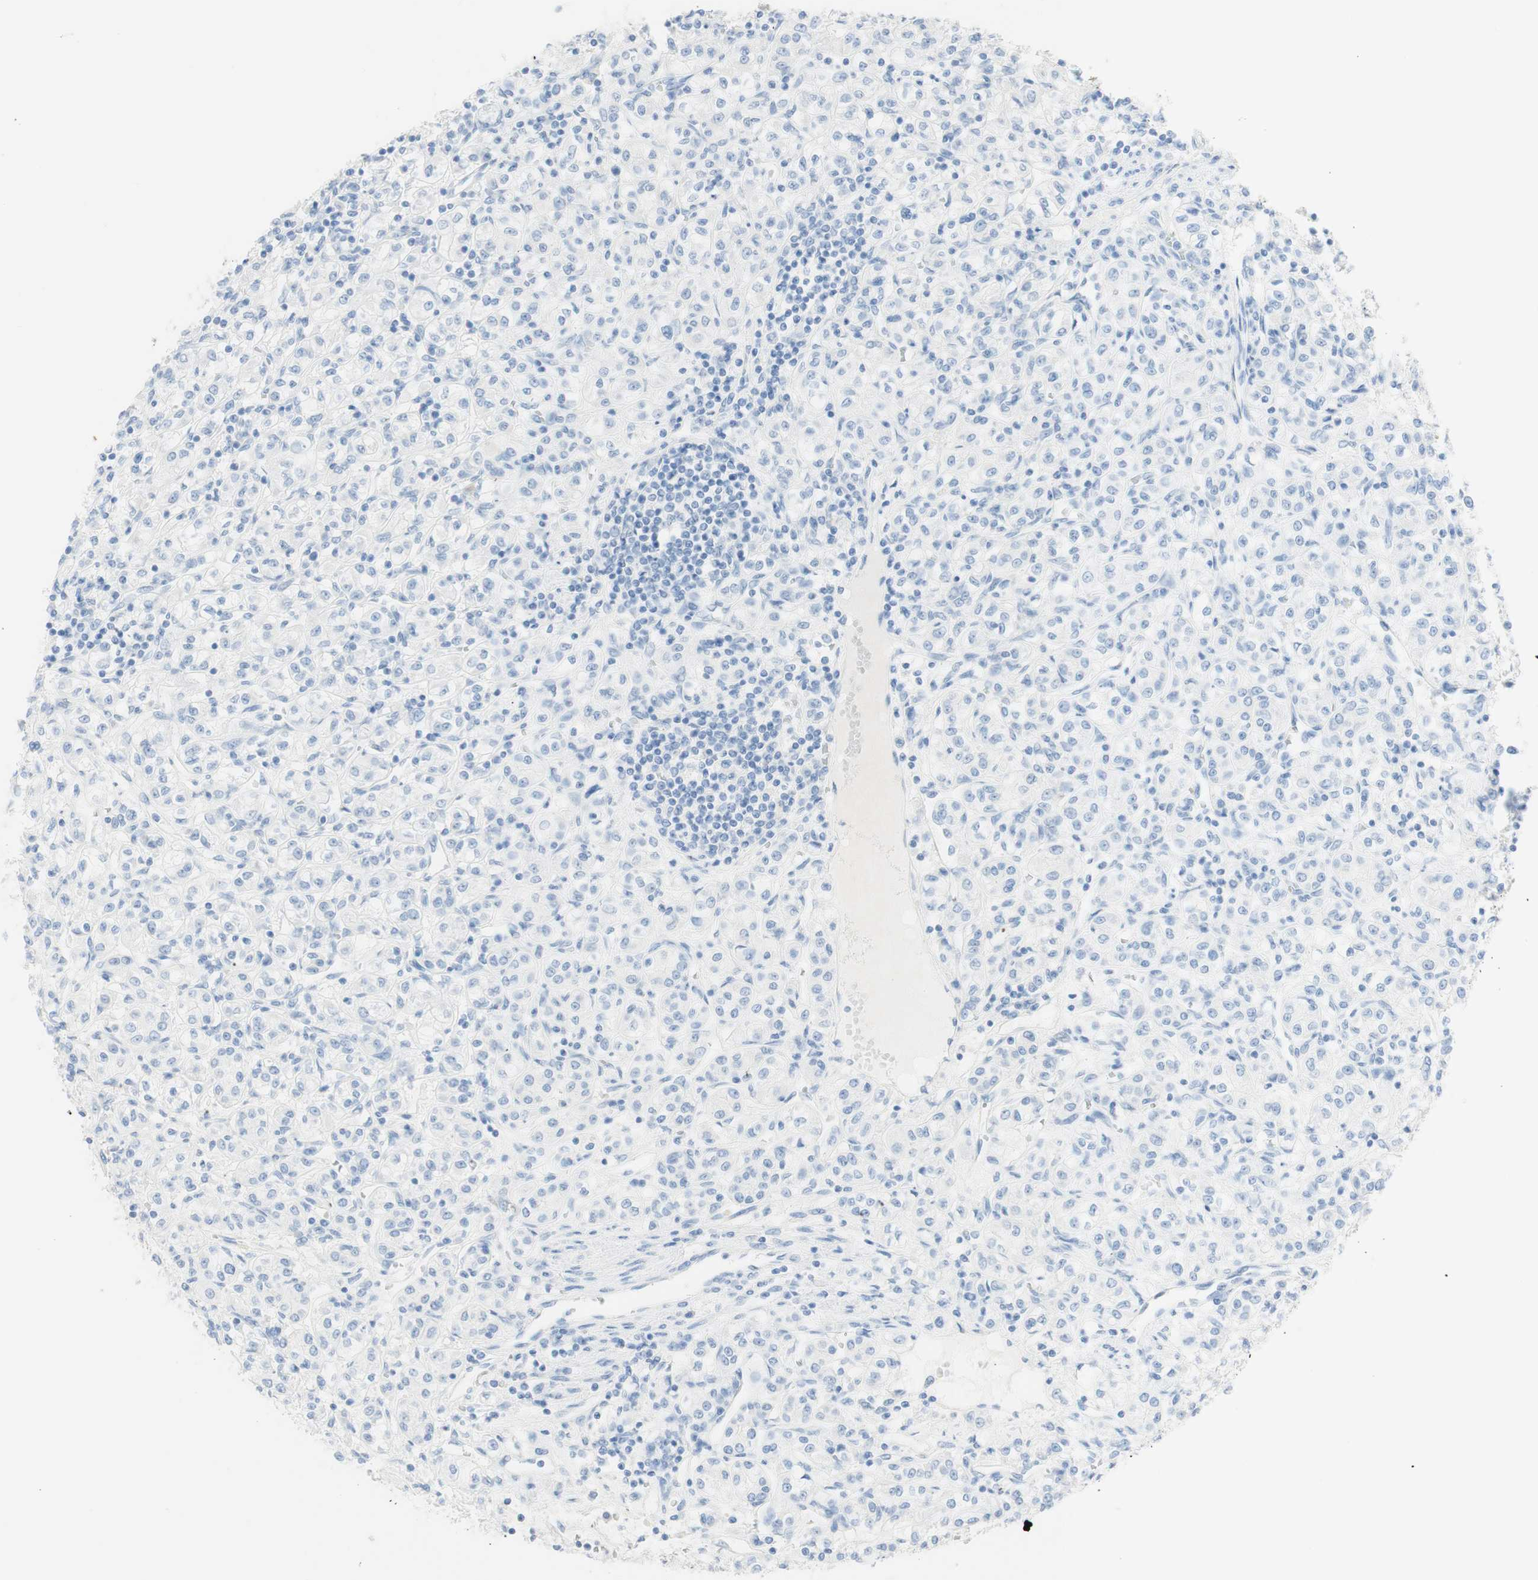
{"staining": {"intensity": "negative", "quantity": "none", "location": "none"}, "tissue": "renal cancer", "cell_type": "Tumor cells", "image_type": "cancer", "snomed": [{"axis": "morphology", "description": "Adenocarcinoma, NOS"}, {"axis": "topography", "description": "Kidney"}], "caption": "High power microscopy image of an immunohistochemistry photomicrograph of renal adenocarcinoma, revealing no significant staining in tumor cells.", "gene": "TPO", "patient": {"sex": "male", "age": 77}}